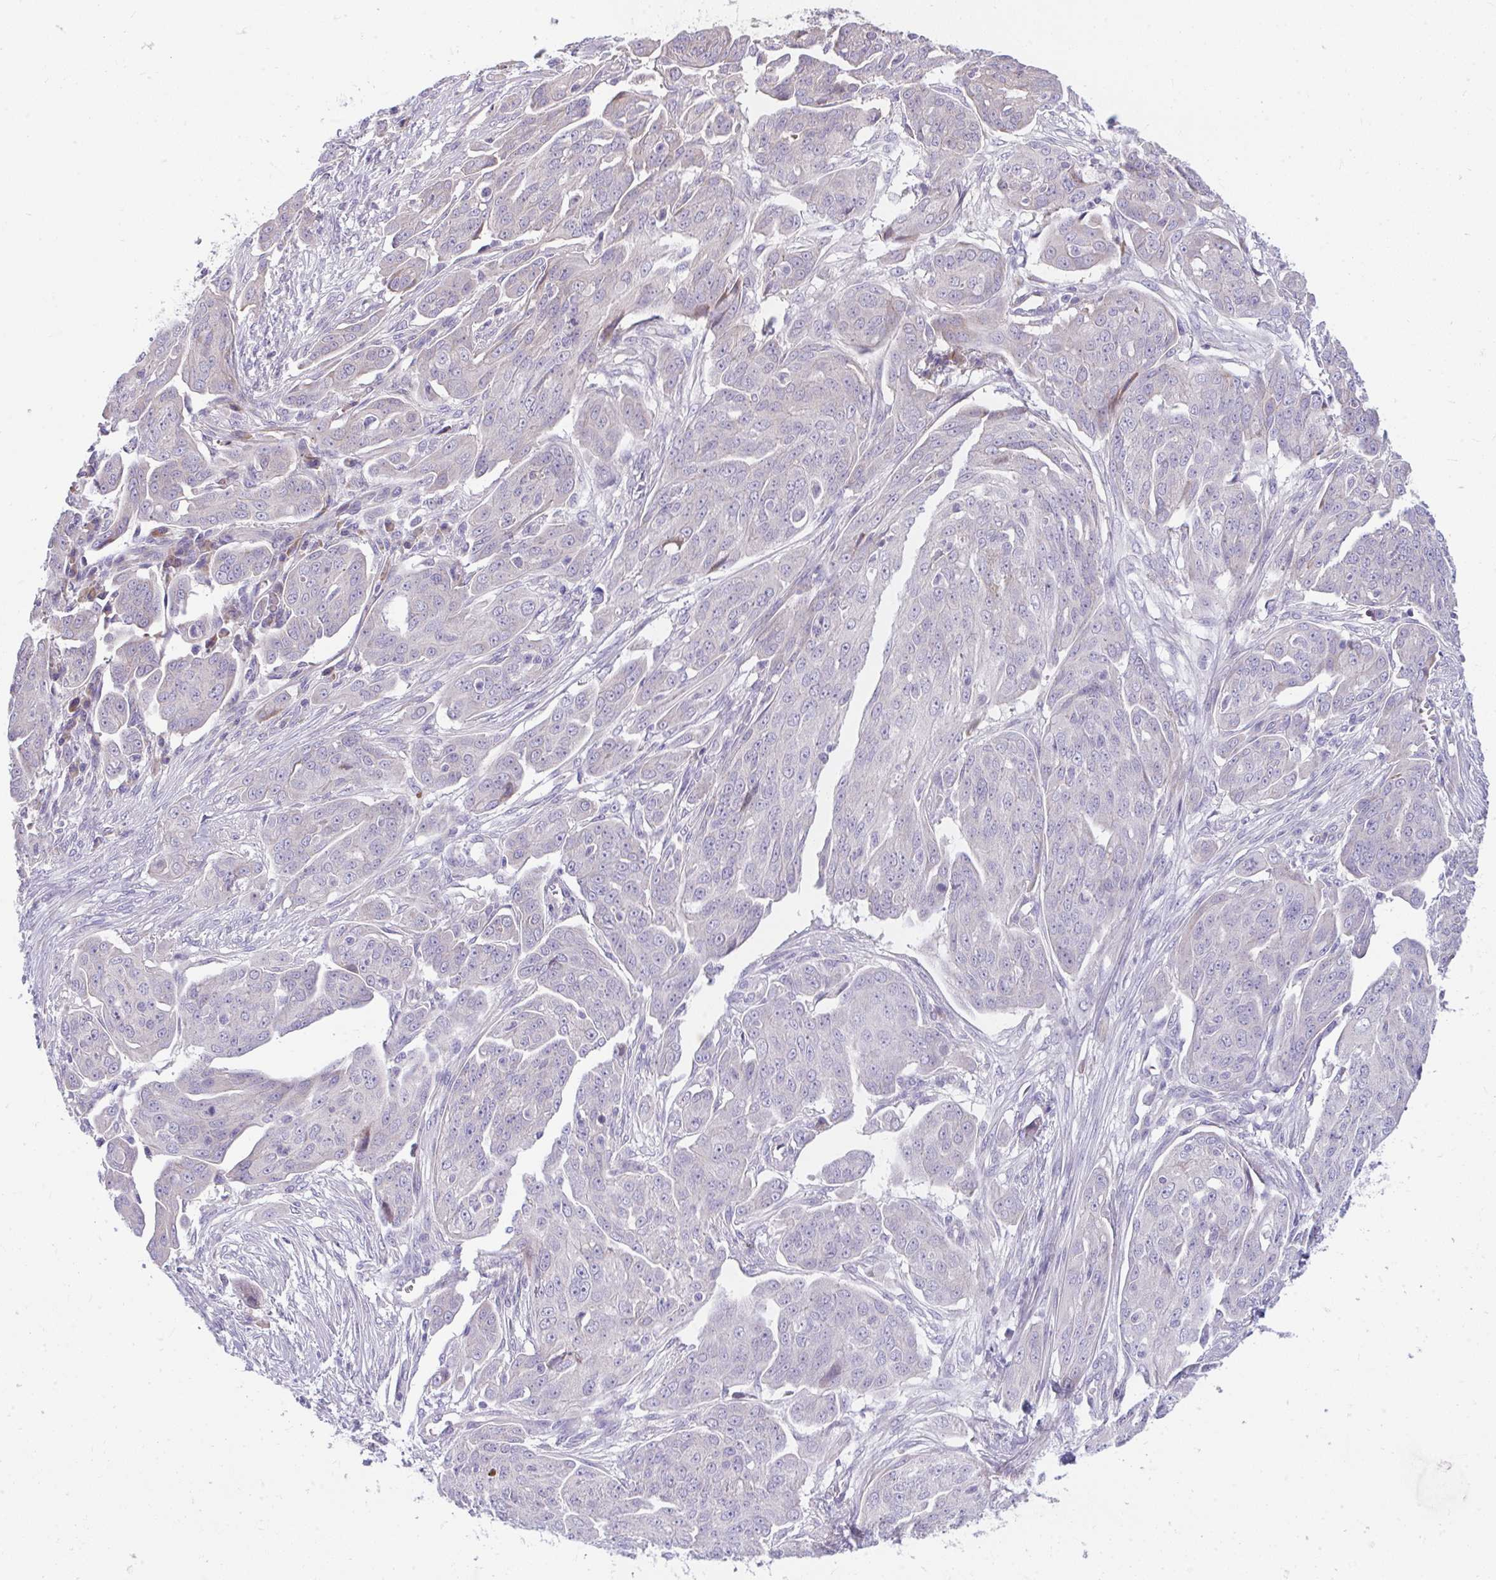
{"staining": {"intensity": "negative", "quantity": "none", "location": "none"}, "tissue": "ovarian cancer", "cell_type": "Tumor cells", "image_type": "cancer", "snomed": [{"axis": "morphology", "description": "Carcinoma, endometroid"}, {"axis": "topography", "description": "Ovary"}], "caption": "High magnification brightfield microscopy of endometroid carcinoma (ovarian) stained with DAB (3,3'-diaminobenzidine) (brown) and counterstained with hematoxylin (blue): tumor cells show no significant positivity. (DAB immunohistochemistry (IHC), high magnification).", "gene": "PIGZ", "patient": {"sex": "female", "age": 70}}